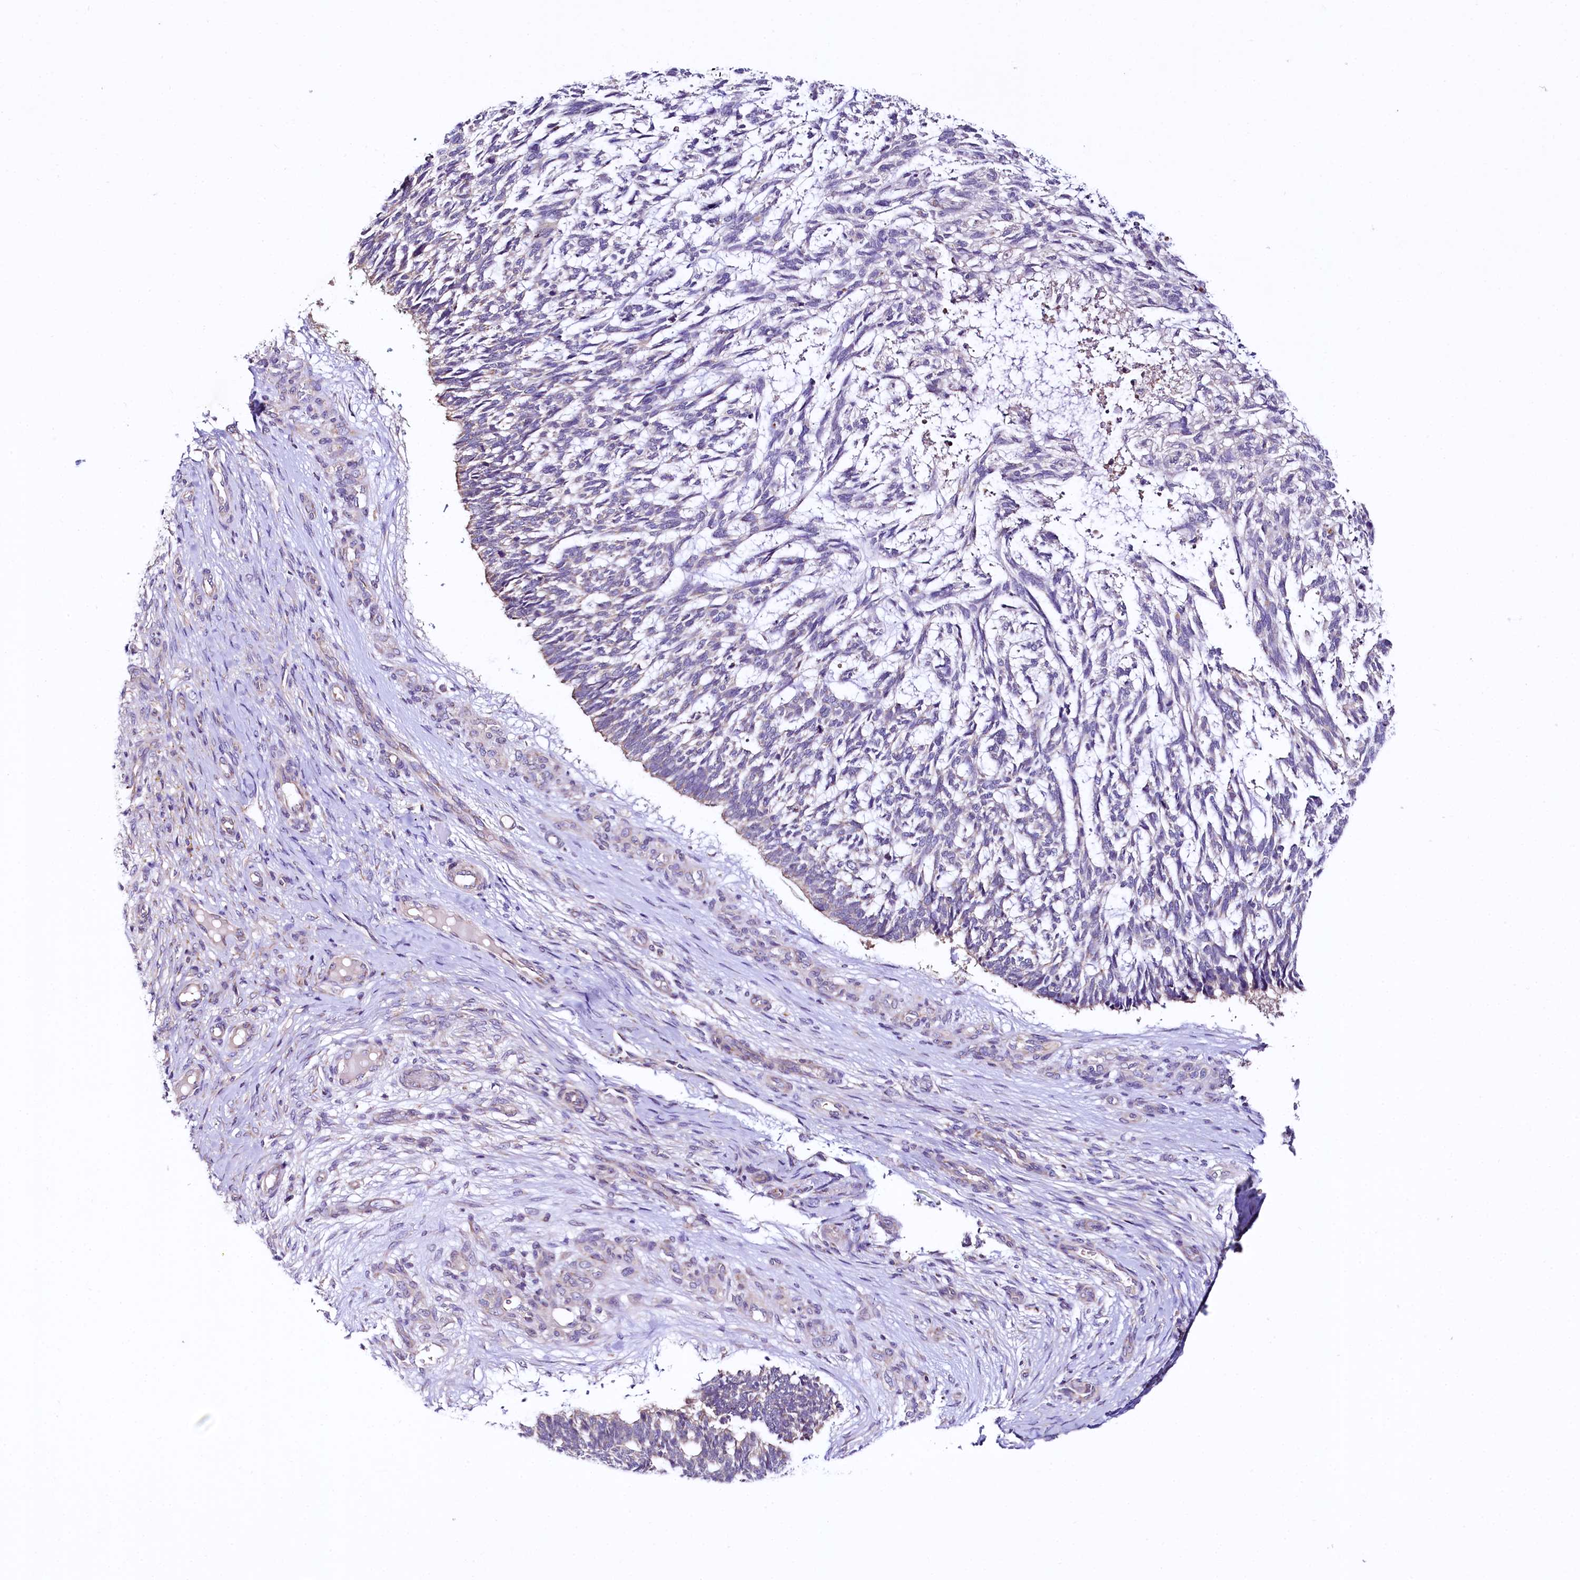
{"staining": {"intensity": "weak", "quantity": "<25%", "location": "cytoplasmic/membranous"}, "tissue": "skin cancer", "cell_type": "Tumor cells", "image_type": "cancer", "snomed": [{"axis": "morphology", "description": "Basal cell carcinoma"}, {"axis": "topography", "description": "Skin"}], "caption": "DAB immunohistochemical staining of human skin cancer reveals no significant staining in tumor cells.", "gene": "CEP295", "patient": {"sex": "male", "age": 88}}